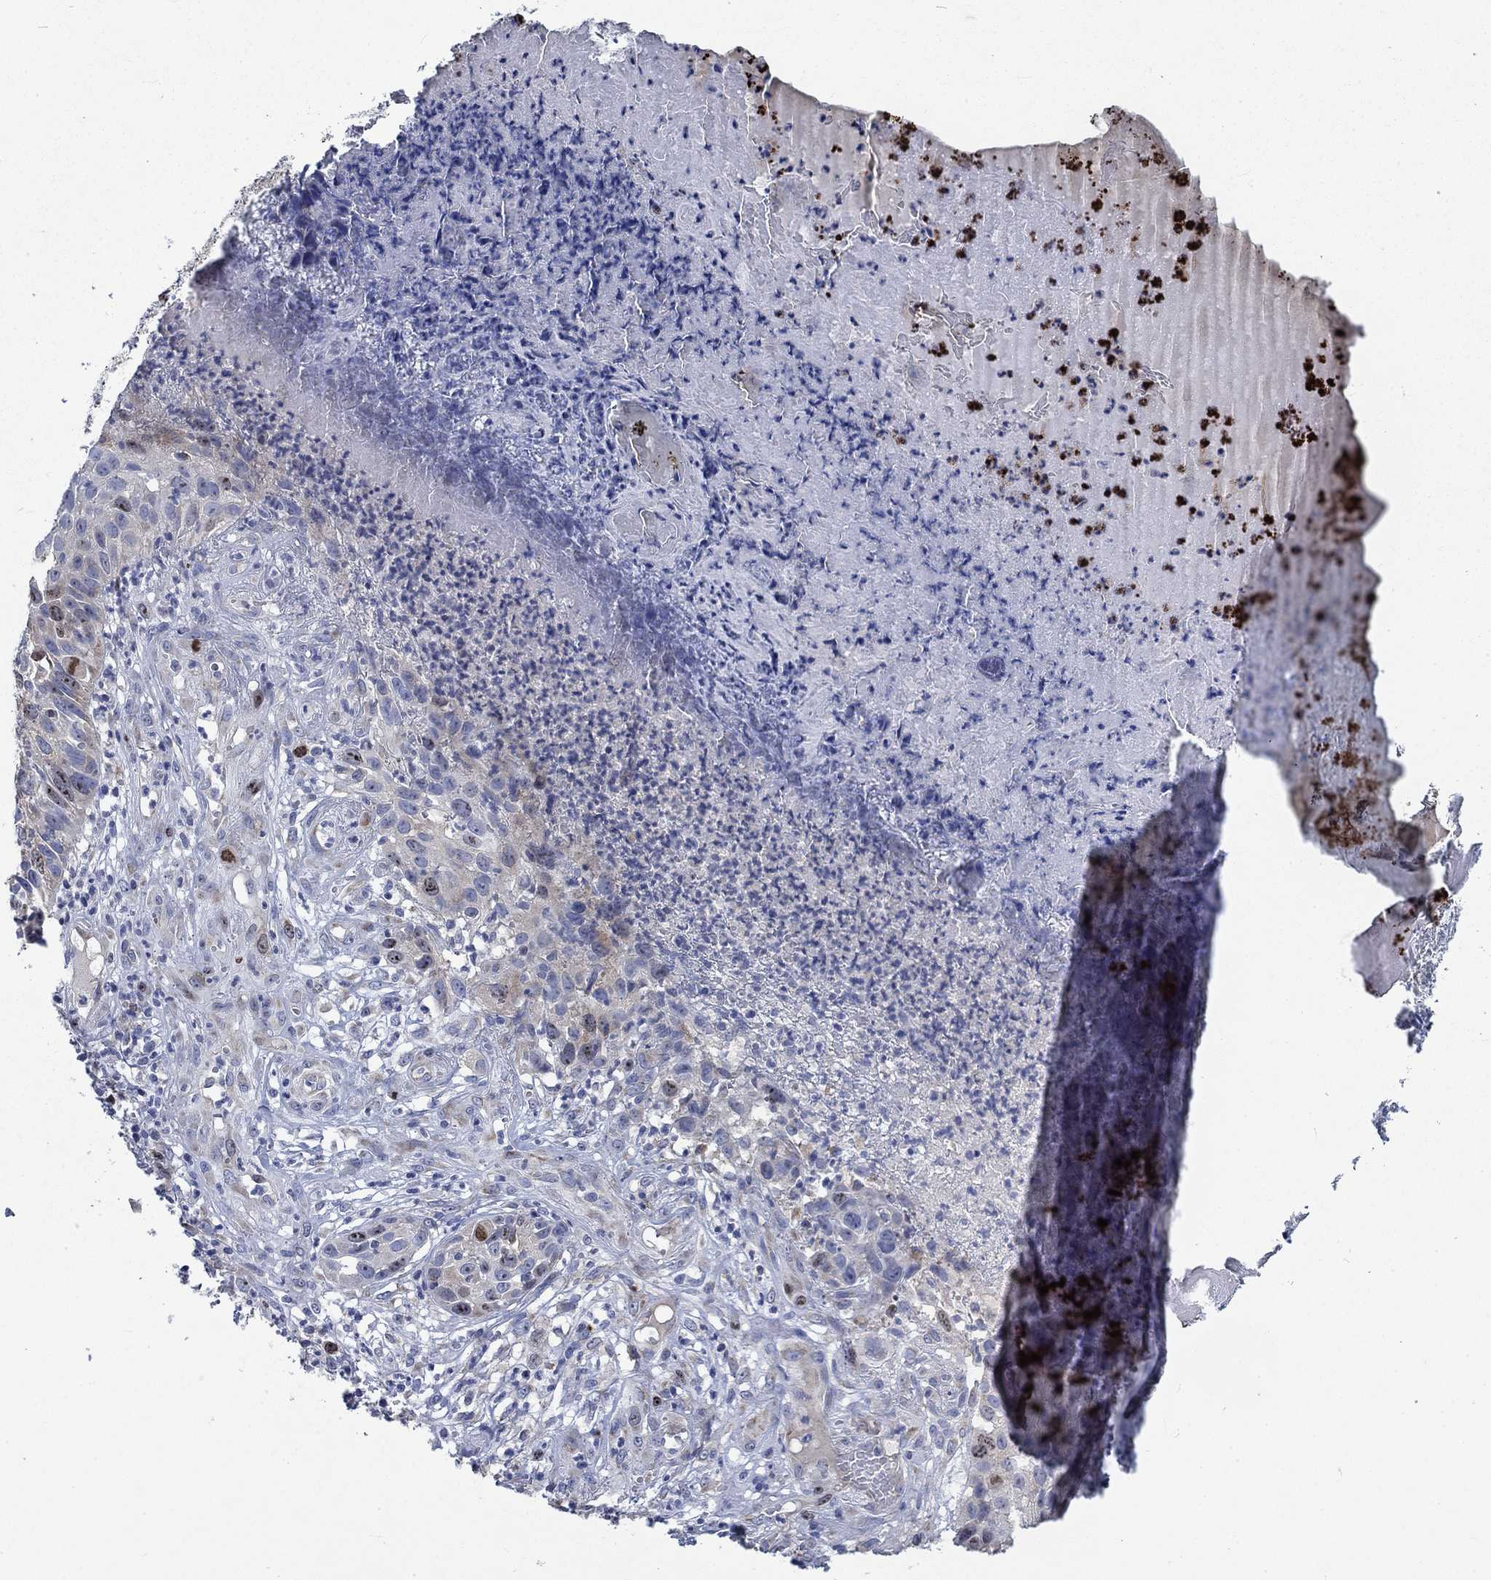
{"staining": {"intensity": "negative", "quantity": "none", "location": "none"}, "tissue": "skin cancer", "cell_type": "Tumor cells", "image_type": "cancer", "snomed": [{"axis": "morphology", "description": "Squamous cell carcinoma, NOS"}, {"axis": "topography", "description": "Skin"}], "caption": "An image of skin squamous cell carcinoma stained for a protein shows no brown staining in tumor cells.", "gene": "MMP24", "patient": {"sex": "male", "age": 92}}